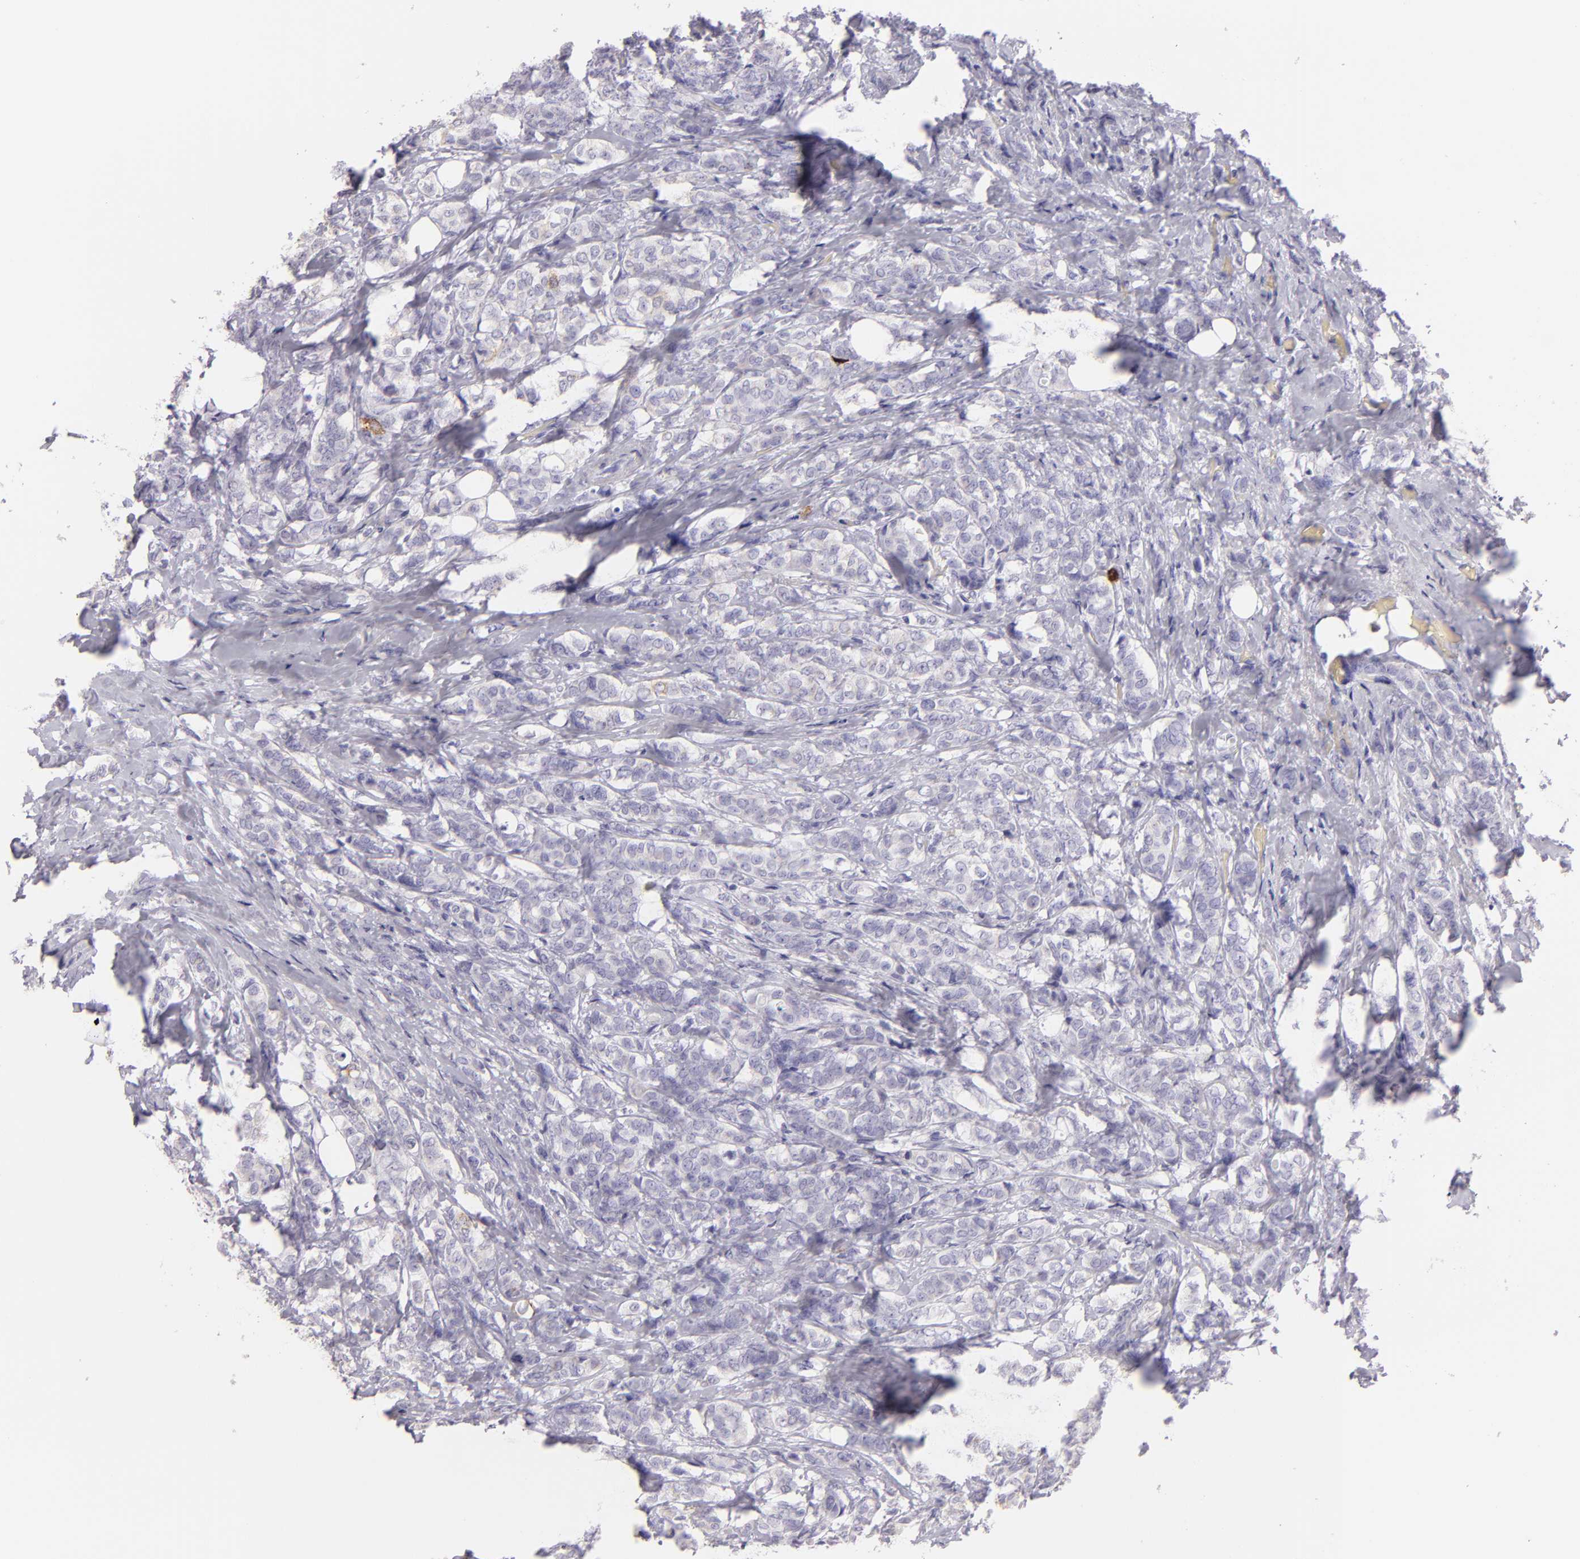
{"staining": {"intensity": "negative", "quantity": "none", "location": "none"}, "tissue": "breast cancer", "cell_type": "Tumor cells", "image_type": "cancer", "snomed": [{"axis": "morphology", "description": "Lobular carcinoma"}, {"axis": "topography", "description": "Breast"}], "caption": "Protein analysis of breast lobular carcinoma reveals no significant positivity in tumor cells.", "gene": "MUC5AC", "patient": {"sex": "female", "age": 60}}